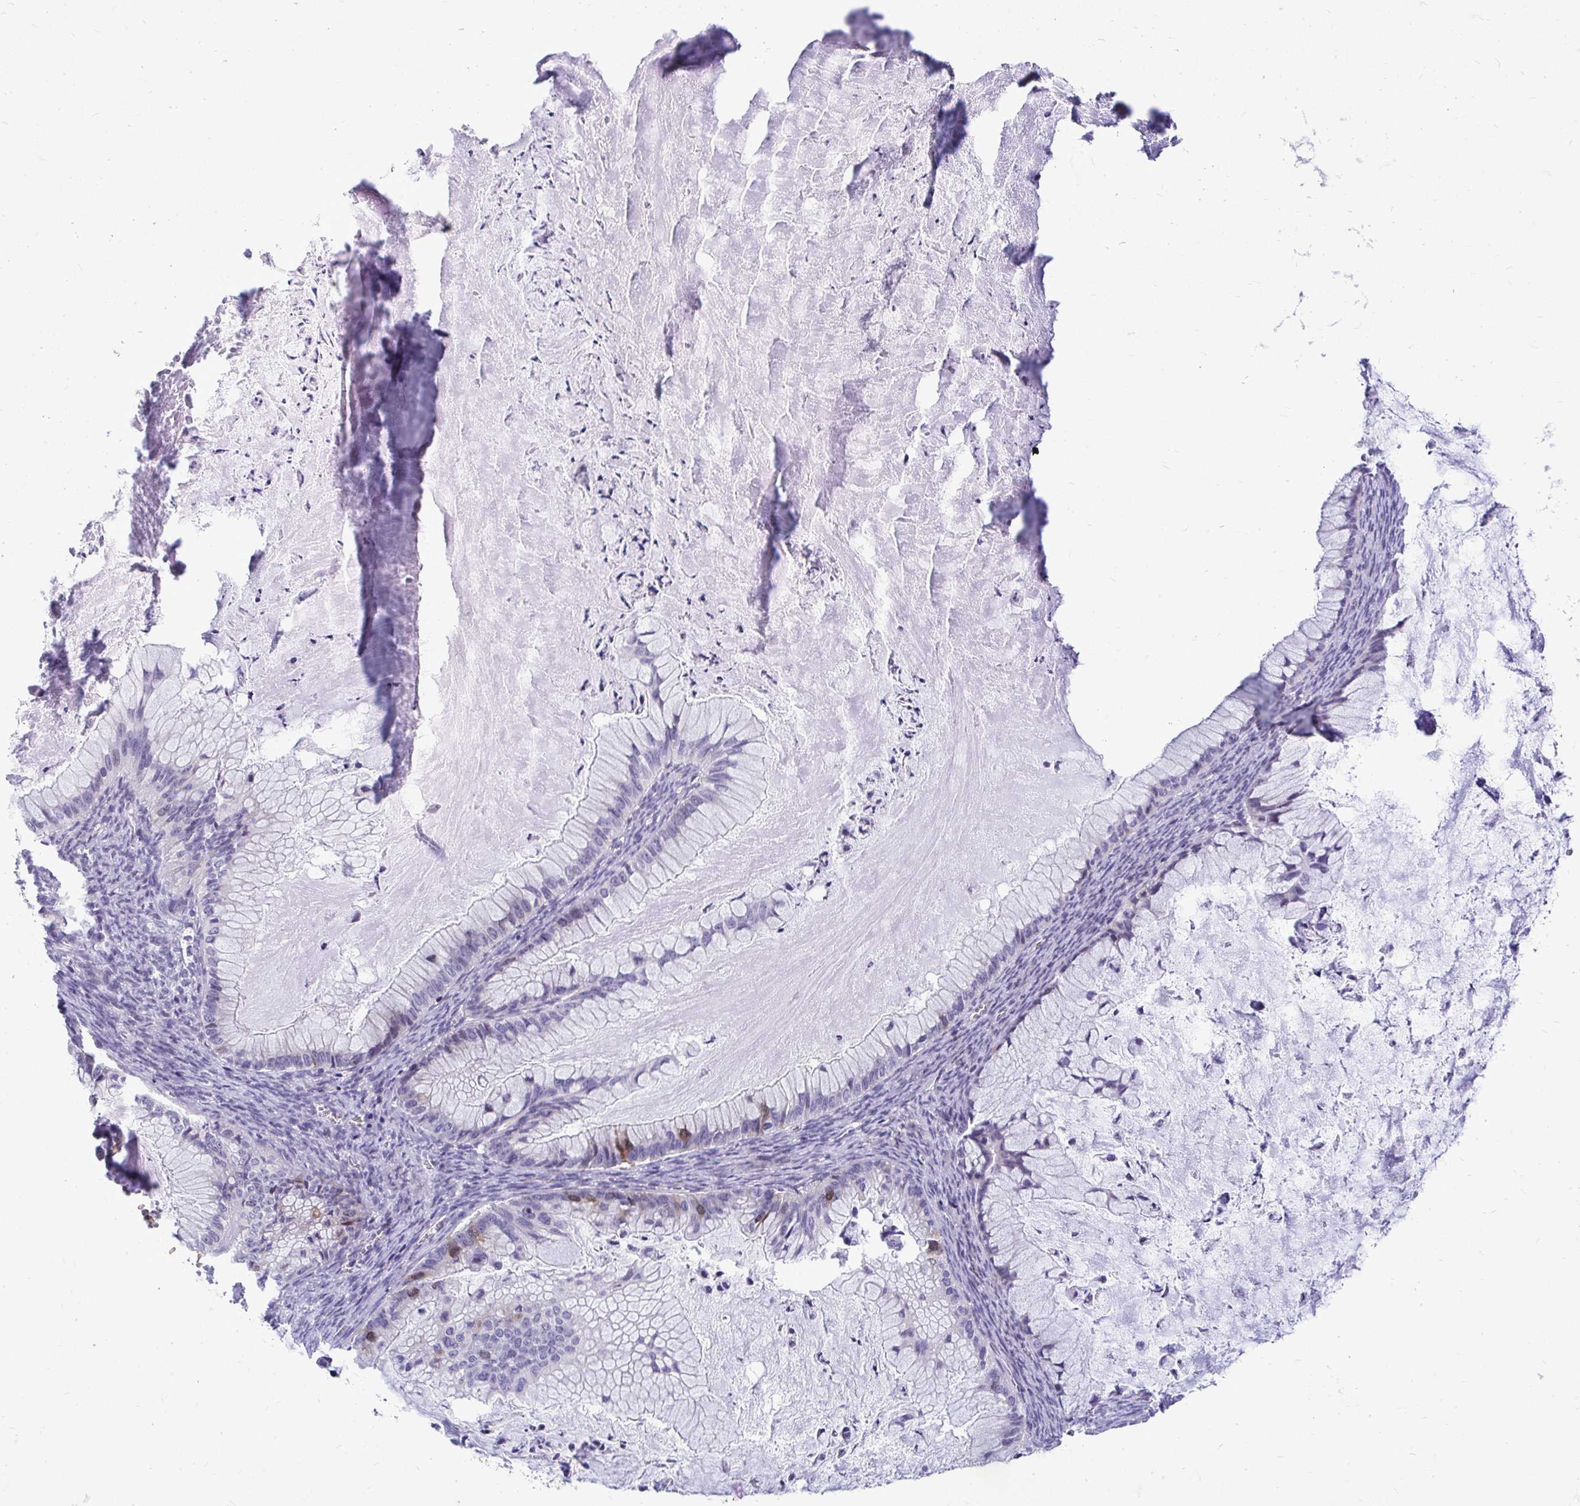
{"staining": {"intensity": "moderate", "quantity": "<25%", "location": "nuclear"}, "tissue": "ovarian cancer", "cell_type": "Tumor cells", "image_type": "cancer", "snomed": [{"axis": "morphology", "description": "Cystadenocarcinoma, mucinous, NOS"}, {"axis": "topography", "description": "Ovary"}], "caption": "This is a histology image of immunohistochemistry staining of mucinous cystadenocarcinoma (ovarian), which shows moderate expression in the nuclear of tumor cells.", "gene": "CDC20", "patient": {"sex": "female", "age": 72}}